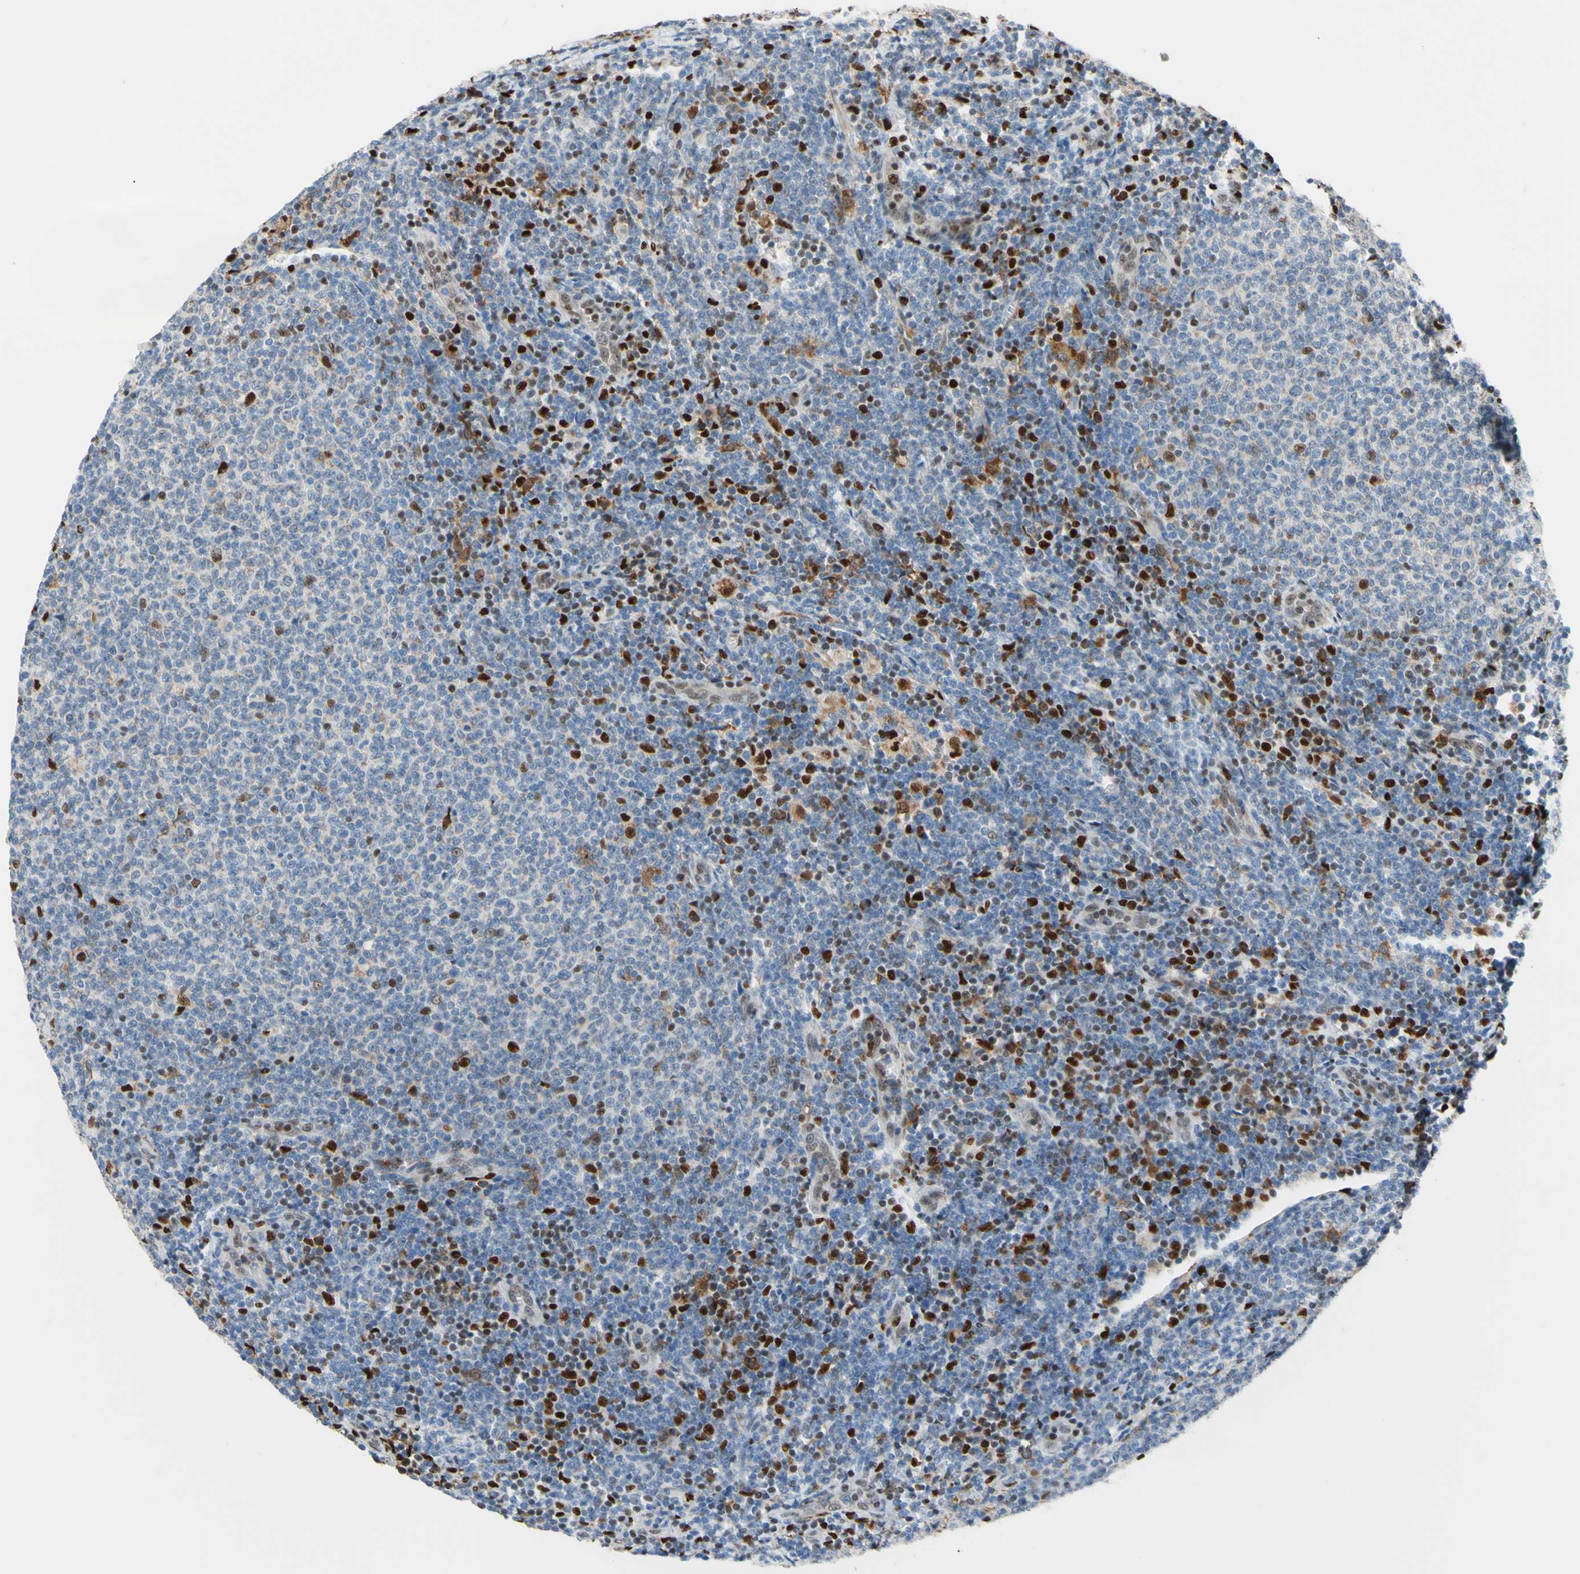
{"staining": {"intensity": "strong", "quantity": "<25%", "location": "nuclear"}, "tissue": "lymphoma", "cell_type": "Tumor cells", "image_type": "cancer", "snomed": [{"axis": "morphology", "description": "Malignant lymphoma, non-Hodgkin's type, Low grade"}, {"axis": "topography", "description": "Lymph node"}], "caption": "Immunohistochemical staining of human lymphoma demonstrates strong nuclear protein staining in approximately <25% of tumor cells.", "gene": "EED", "patient": {"sex": "male", "age": 66}}